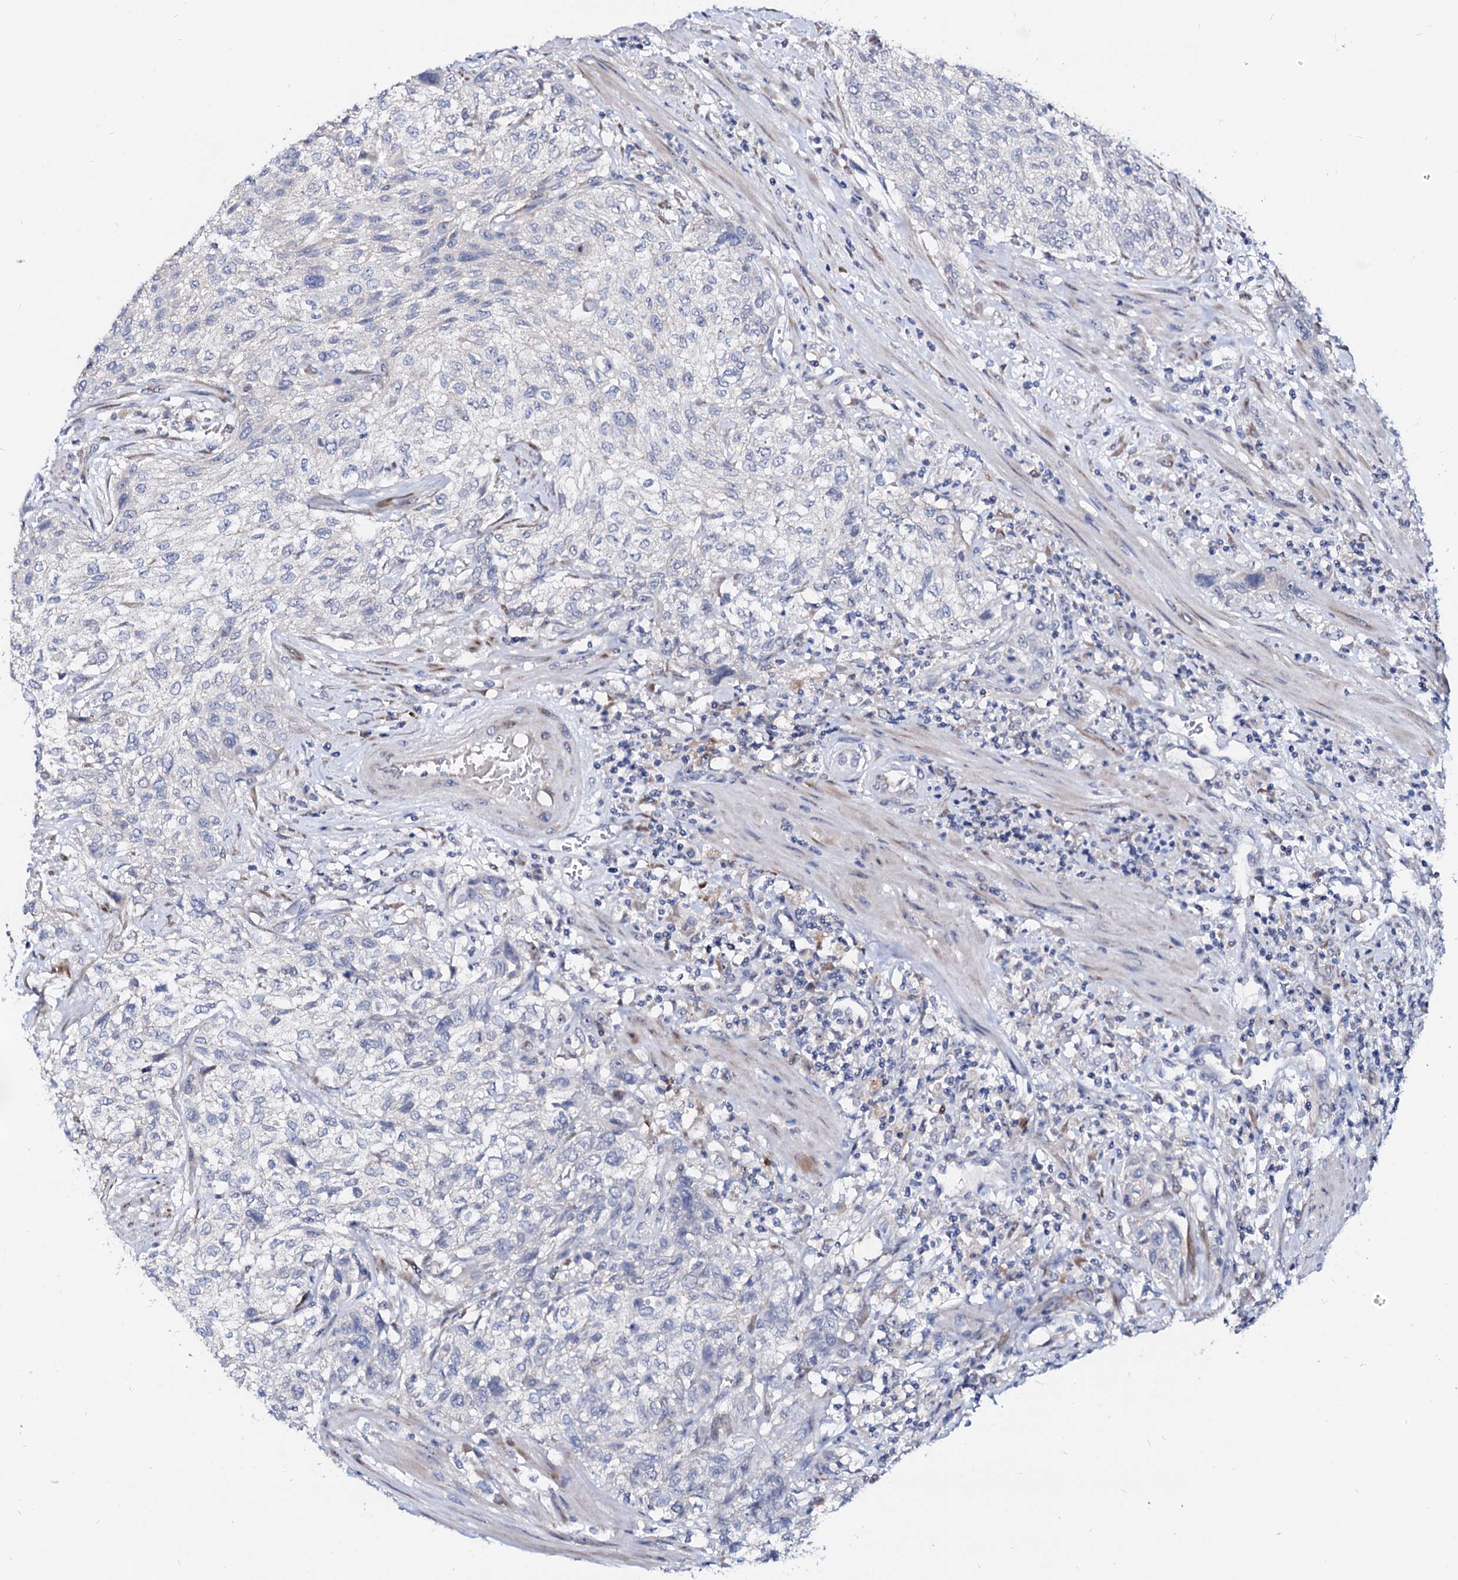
{"staining": {"intensity": "negative", "quantity": "none", "location": "none"}, "tissue": "urothelial cancer", "cell_type": "Tumor cells", "image_type": "cancer", "snomed": [{"axis": "morphology", "description": "Normal tissue, NOS"}, {"axis": "morphology", "description": "Urothelial carcinoma, NOS"}, {"axis": "topography", "description": "Urinary bladder"}, {"axis": "topography", "description": "Peripheral nerve tissue"}], "caption": "Transitional cell carcinoma stained for a protein using immunohistochemistry reveals no staining tumor cells.", "gene": "BTBD16", "patient": {"sex": "male", "age": 35}}